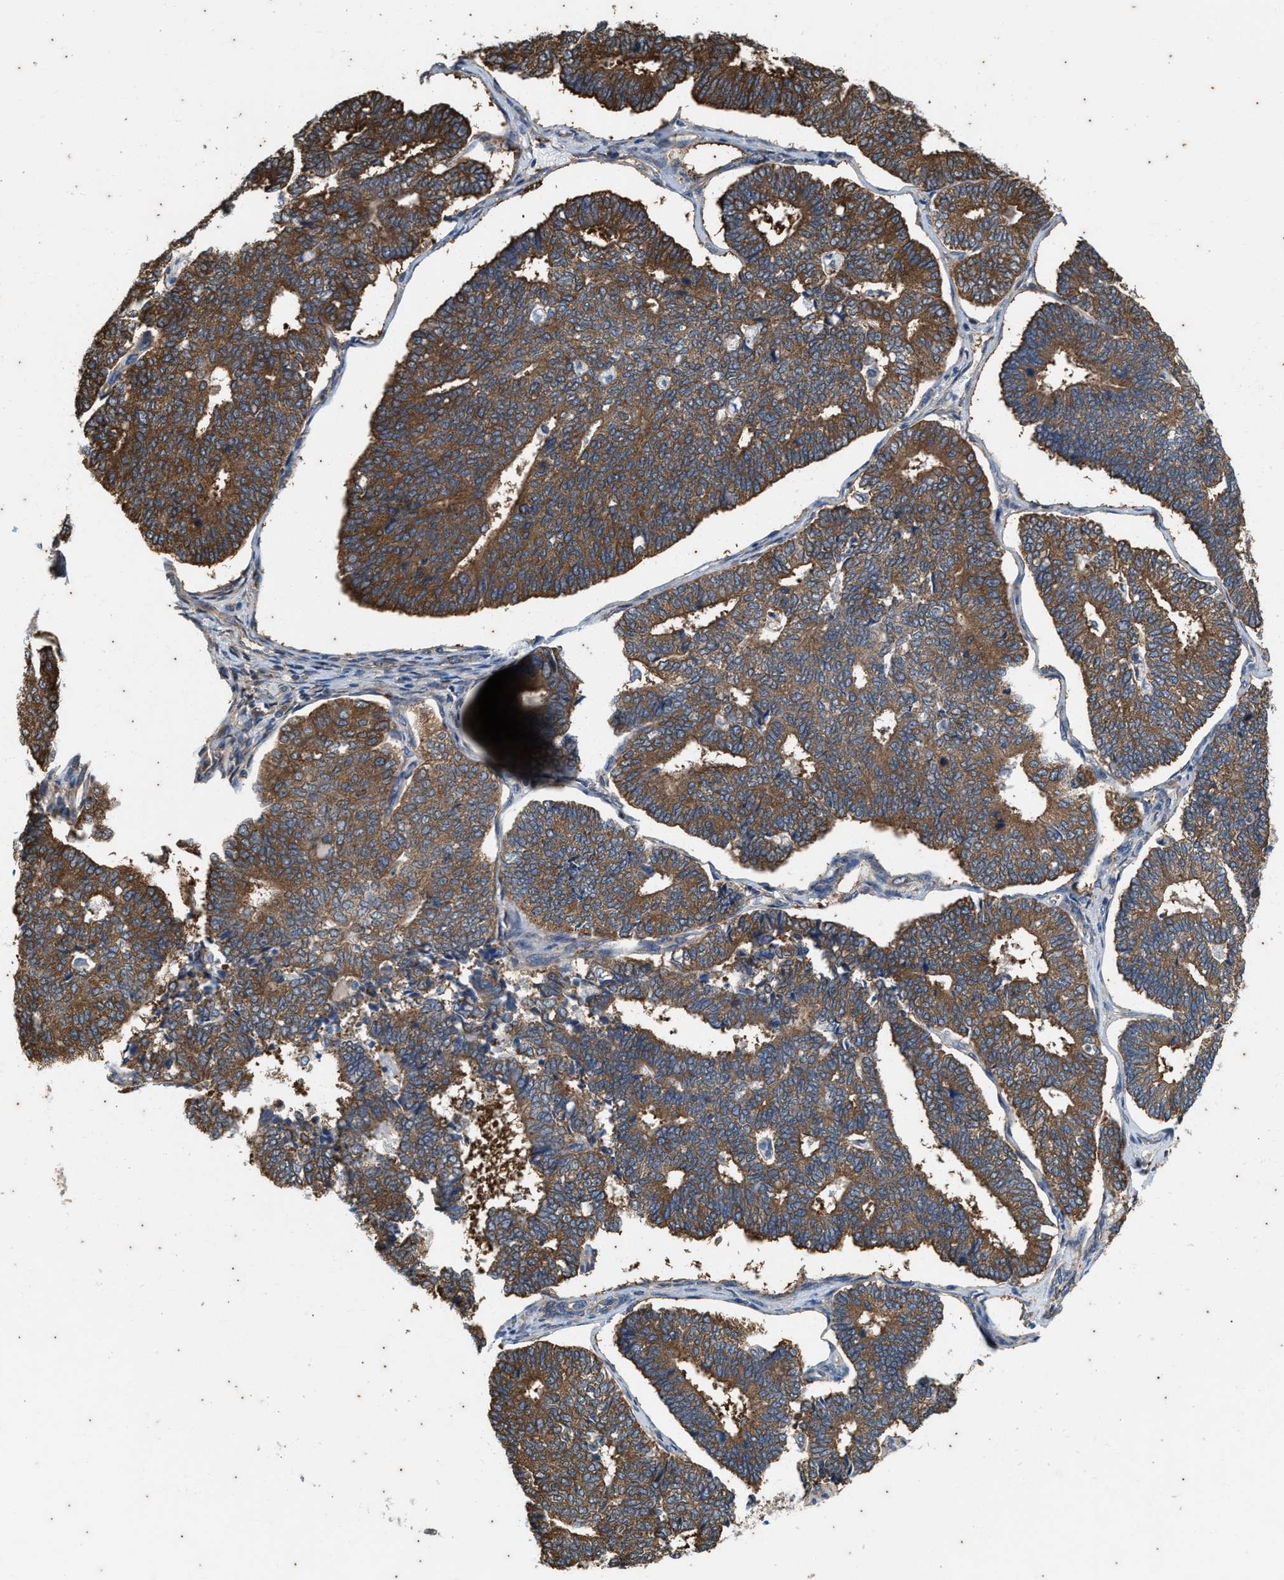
{"staining": {"intensity": "strong", "quantity": ">75%", "location": "cytoplasmic/membranous"}, "tissue": "endometrial cancer", "cell_type": "Tumor cells", "image_type": "cancer", "snomed": [{"axis": "morphology", "description": "Adenocarcinoma, NOS"}, {"axis": "topography", "description": "Endometrium"}], "caption": "Brown immunohistochemical staining in endometrial cancer (adenocarcinoma) exhibits strong cytoplasmic/membranous positivity in approximately >75% of tumor cells. Nuclei are stained in blue.", "gene": "COX19", "patient": {"sex": "female", "age": 70}}